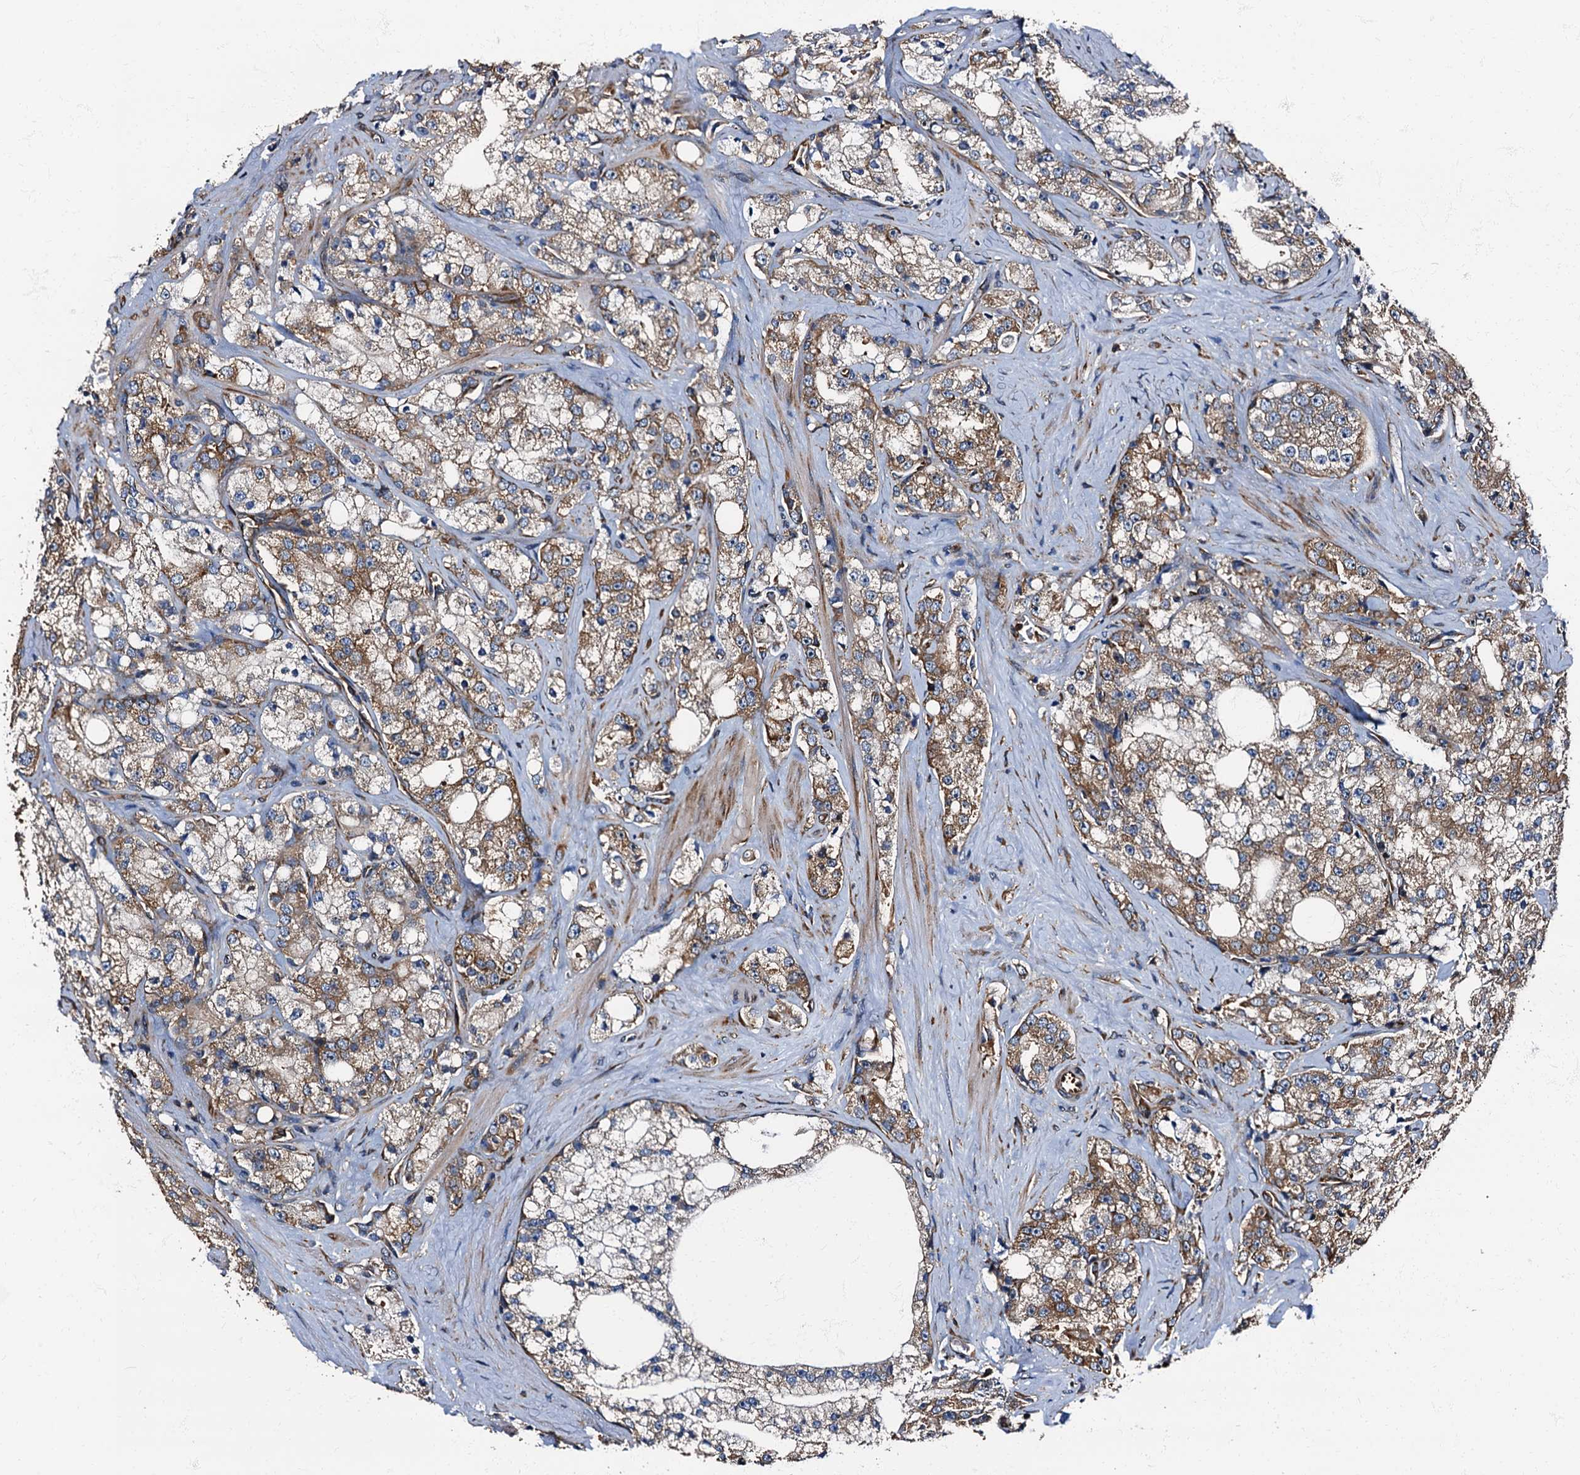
{"staining": {"intensity": "moderate", "quantity": "25%-75%", "location": "cytoplasmic/membranous"}, "tissue": "prostate cancer", "cell_type": "Tumor cells", "image_type": "cancer", "snomed": [{"axis": "morphology", "description": "Adenocarcinoma, High grade"}, {"axis": "topography", "description": "Prostate"}], "caption": "The histopathology image reveals staining of prostate adenocarcinoma (high-grade), revealing moderate cytoplasmic/membranous protein positivity (brown color) within tumor cells.", "gene": "ATP2C1", "patient": {"sex": "male", "age": 64}}